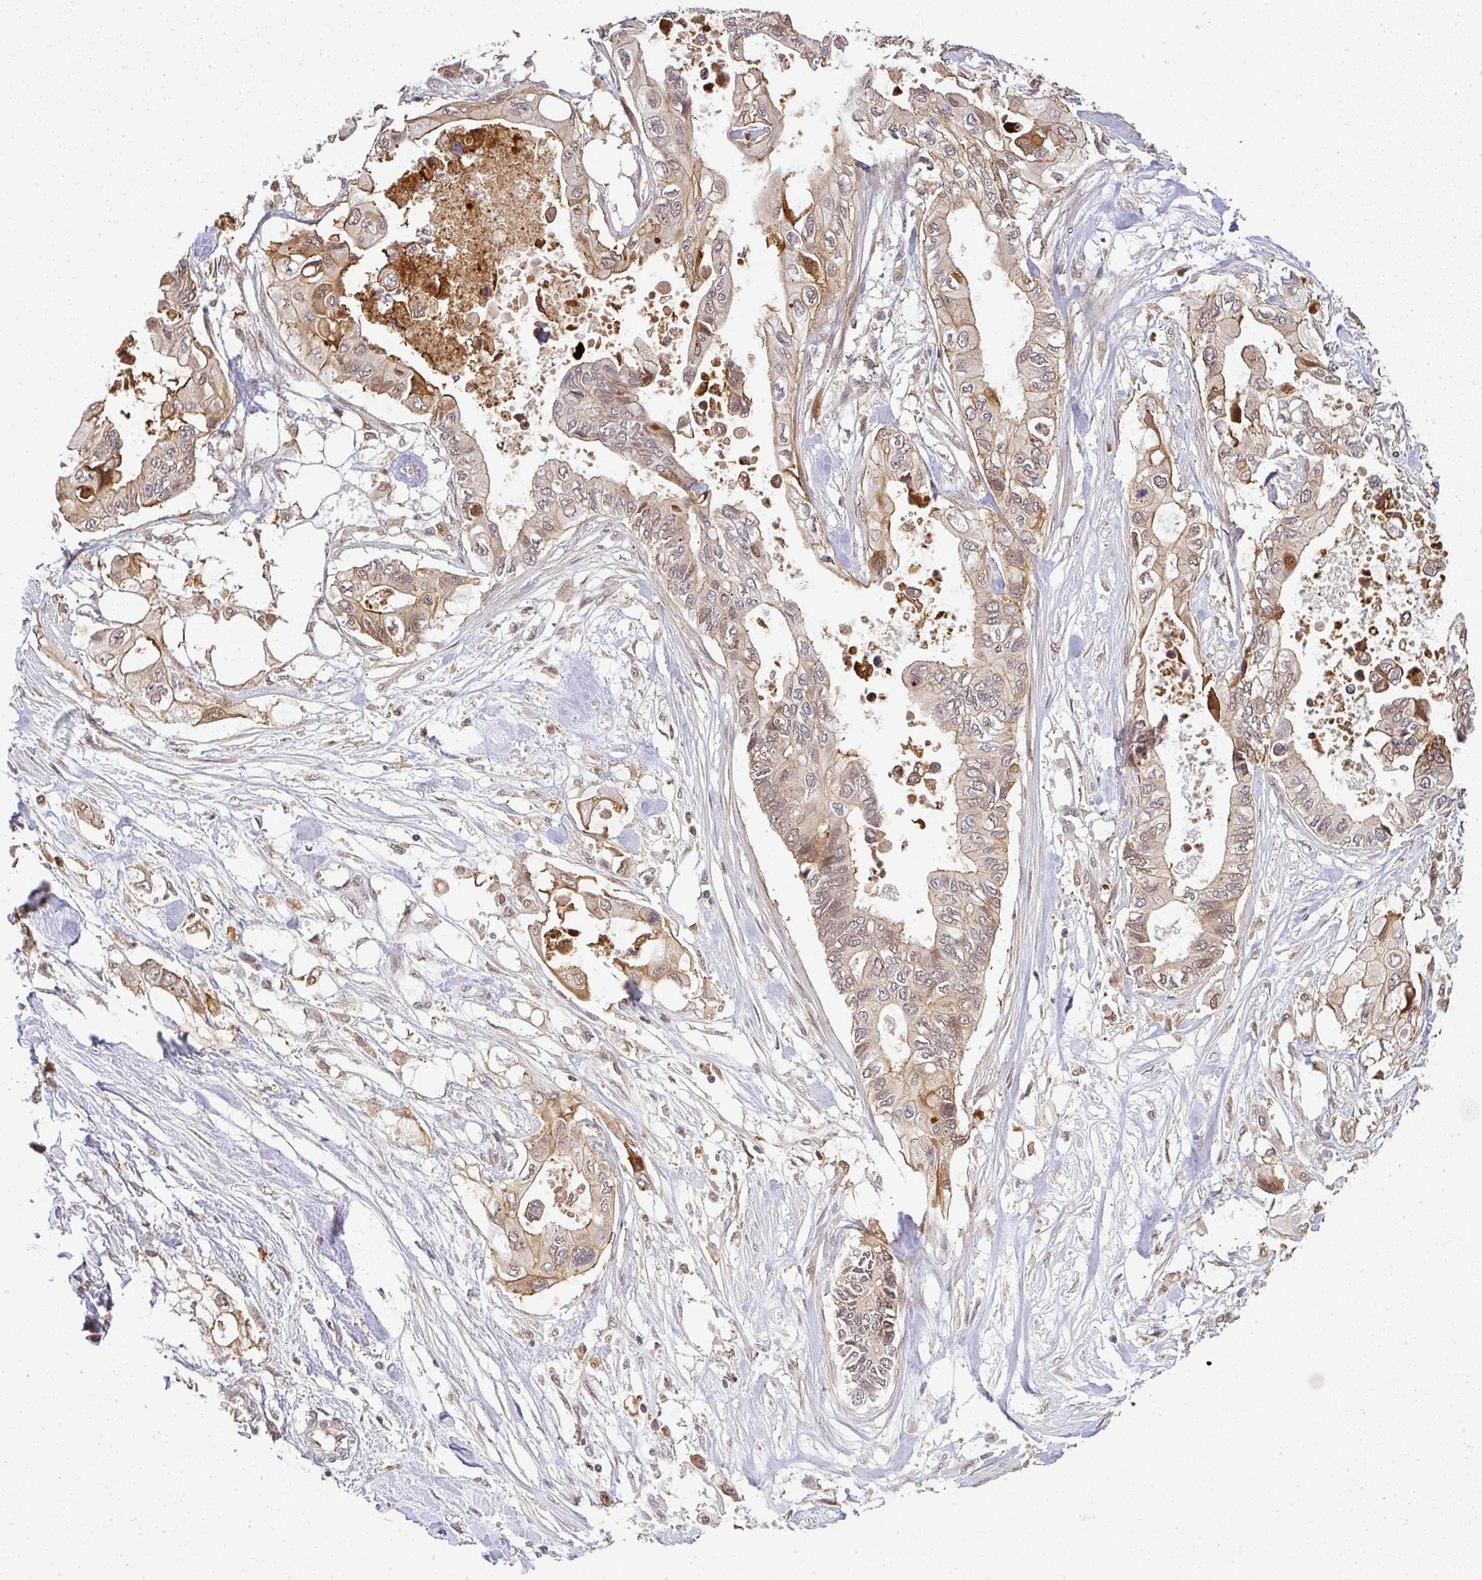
{"staining": {"intensity": "moderate", "quantity": ">75%", "location": "cytoplasmic/membranous"}, "tissue": "pancreatic cancer", "cell_type": "Tumor cells", "image_type": "cancer", "snomed": [{"axis": "morphology", "description": "Adenocarcinoma, NOS"}, {"axis": "topography", "description": "Pancreas"}], "caption": "Human pancreatic cancer stained with a protein marker shows moderate staining in tumor cells.", "gene": "FAM153A", "patient": {"sex": "female", "age": 63}}